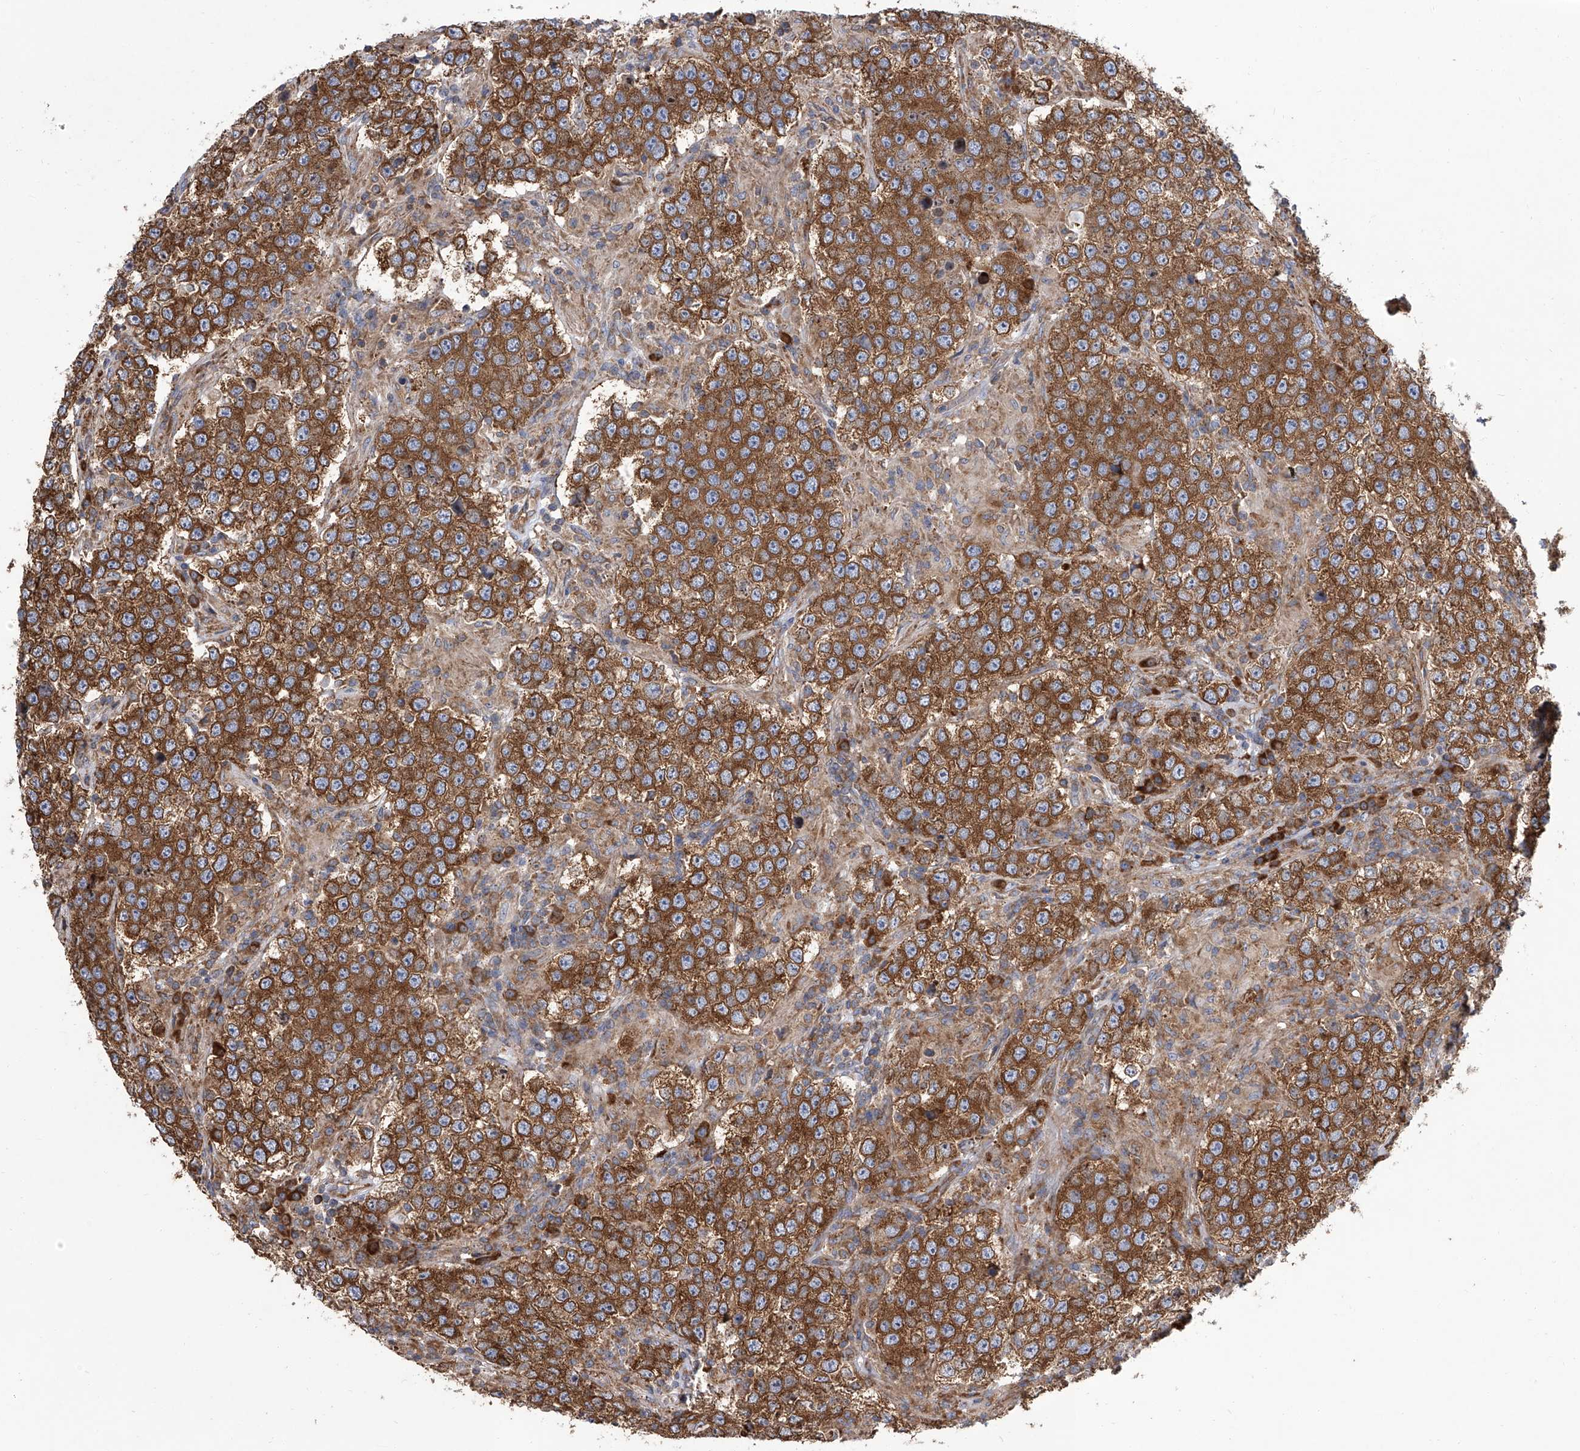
{"staining": {"intensity": "strong", "quantity": ">75%", "location": "cytoplasmic/membranous"}, "tissue": "testis cancer", "cell_type": "Tumor cells", "image_type": "cancer", "snomed": [{"axis": "morphology", "description": "Normal tissue, NOS"}, {"axis": "morphology", "description": "Urothelial carcinoma, High grade"}, {"axis": "morphology", "description": "Seminoma, NOS"}, {"axis": "morphology", "description": "Carcinoma, Embryonal, NOS"}, {"axis": "topography", "description": "Urinary bladder"}, {"axis": "topography", "description": "Testis"}], "caption": "Immunohistochemical staining of human testis cancer (high-grade urothelial carcinoma) exhibits high levels of strong cytoplasmic/membranous protein positivity in approximately >75% of tumor cells.", "gene": "EIF2S2", "patient": {"sex": "male", "age": 41}}